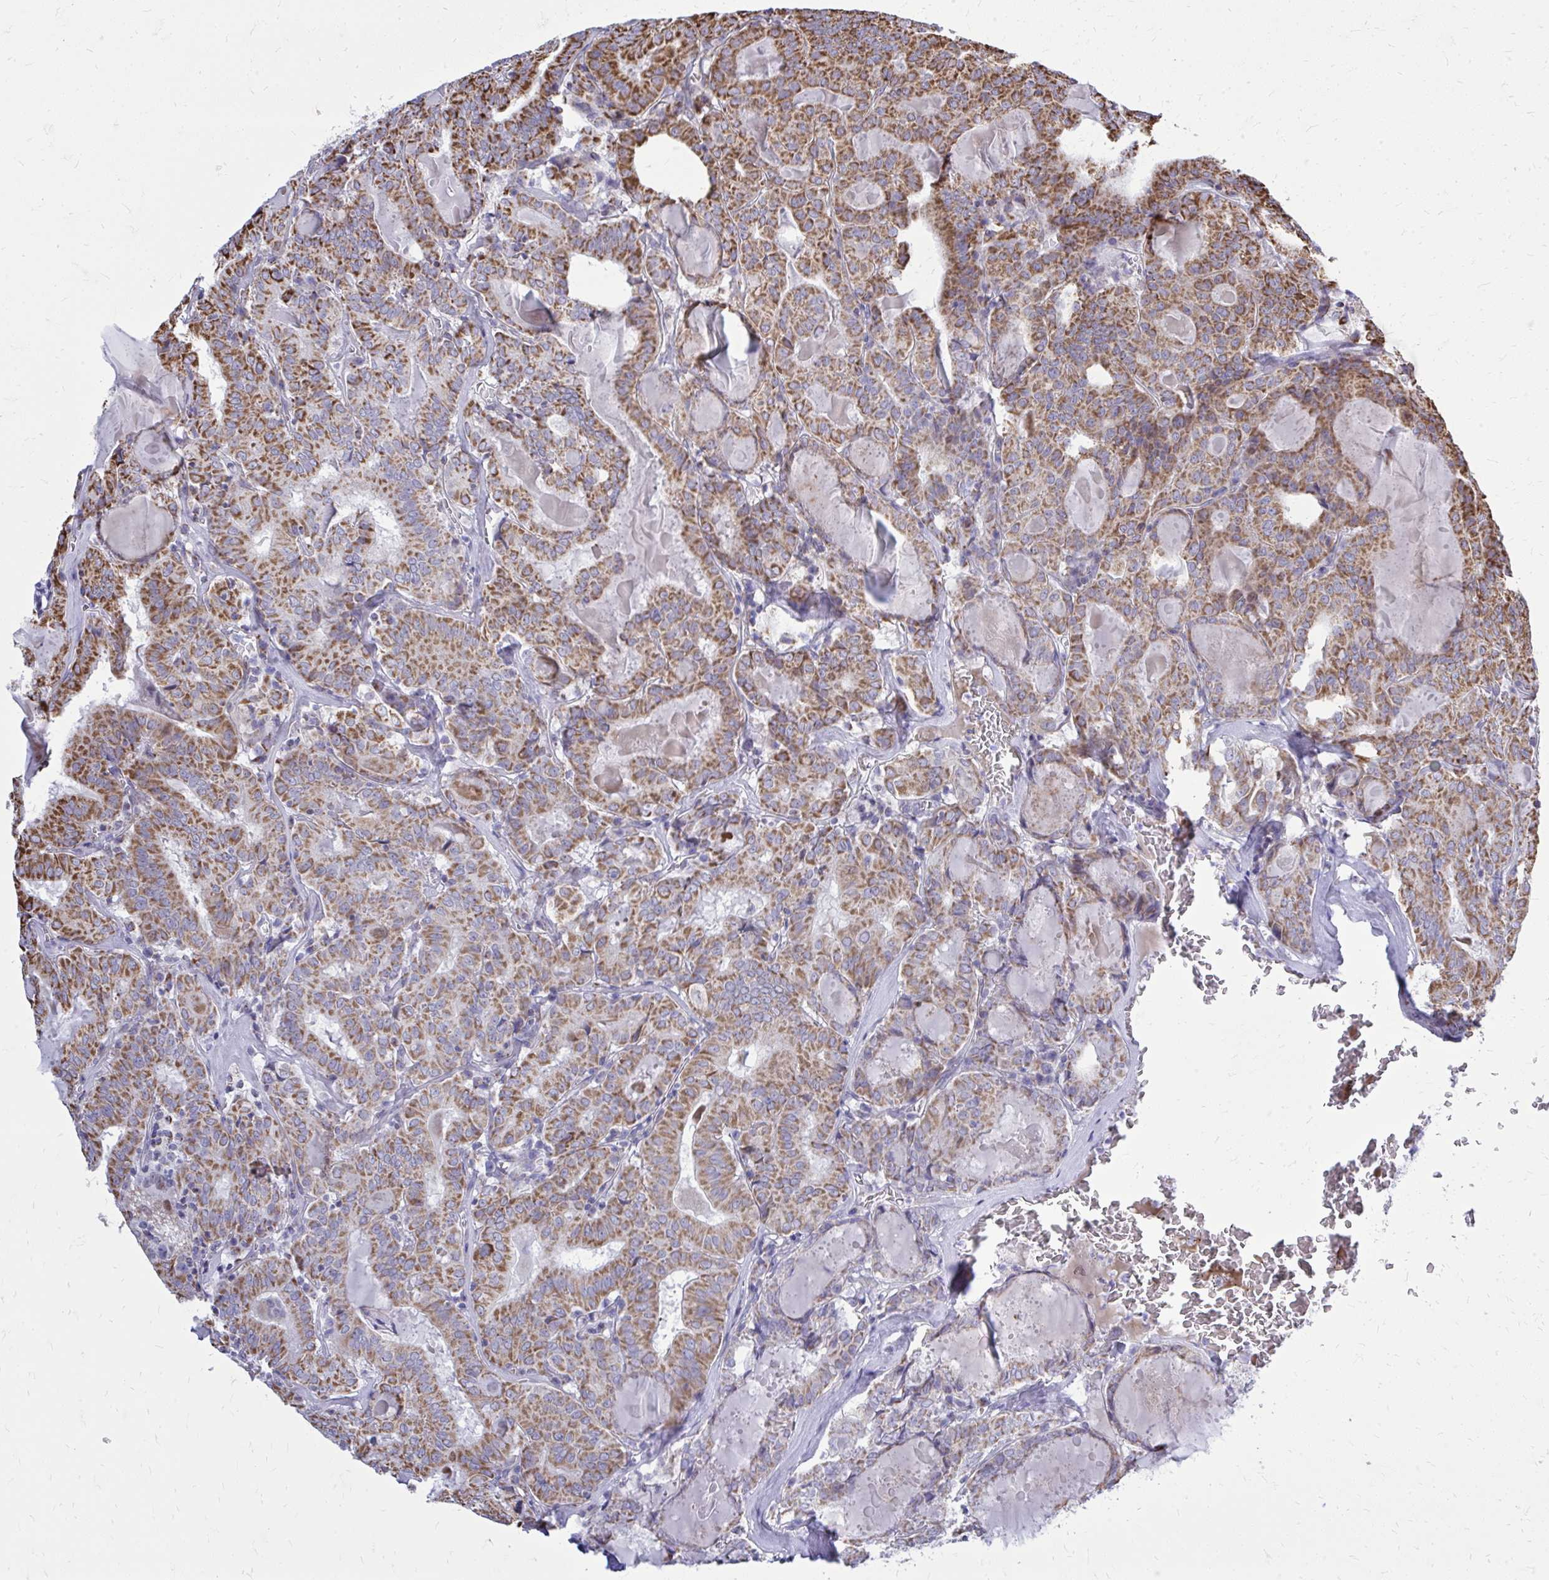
{"staining": {"intensity": "strong", "quantity": ">75%", "location": "cytoplasmic/membranous"}, "tissue": "thyroid cancer", "cell_type": "Tumor cells", "image_type": "cancer", "snomed": [{"axis": "morphology", "description": "Papillary adenocarcinoma, NOS"}, {"axis": "topography", "description": "Thyroid gland"}], "caption": "Strong cytoplasmic/membranous expression is present in approximately >75% of tumor cells in thyroid papillary adenocarcinoma.", "gene": "ZNF362", "patient": {"sex": "female", "age": 72}}